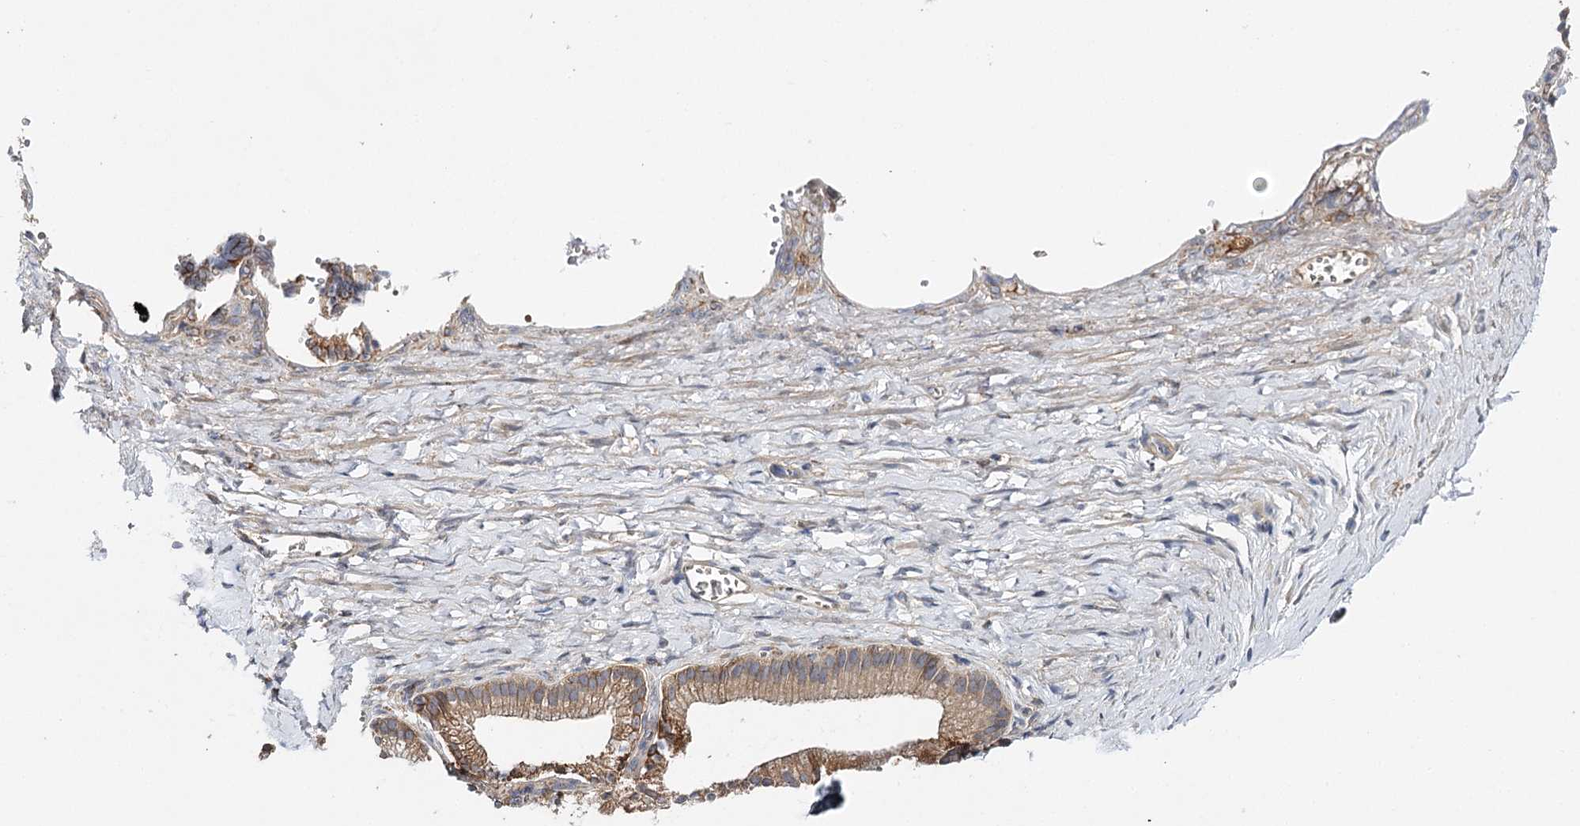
{"staining": {"intensity": "negative", "quantity": "none", "location": "none"}, "tissue": "adipose tissue", "cell_type": "Adipocytes", "image_type": "normal", "snomed": [{"axis": "morphology", "description": "Normal tissue, NOS"}, {"axis": "topography", "description": "Gallbladder"}, {"axis": "topography", "description": "Peripheral nerve tissue"}], "caption": "Immunohistochemical staining of benign adipose tissue displays no significant staining in adipocytes.", "gene": "CFAP46", "patient": {"sex": "male", "age": 38}}